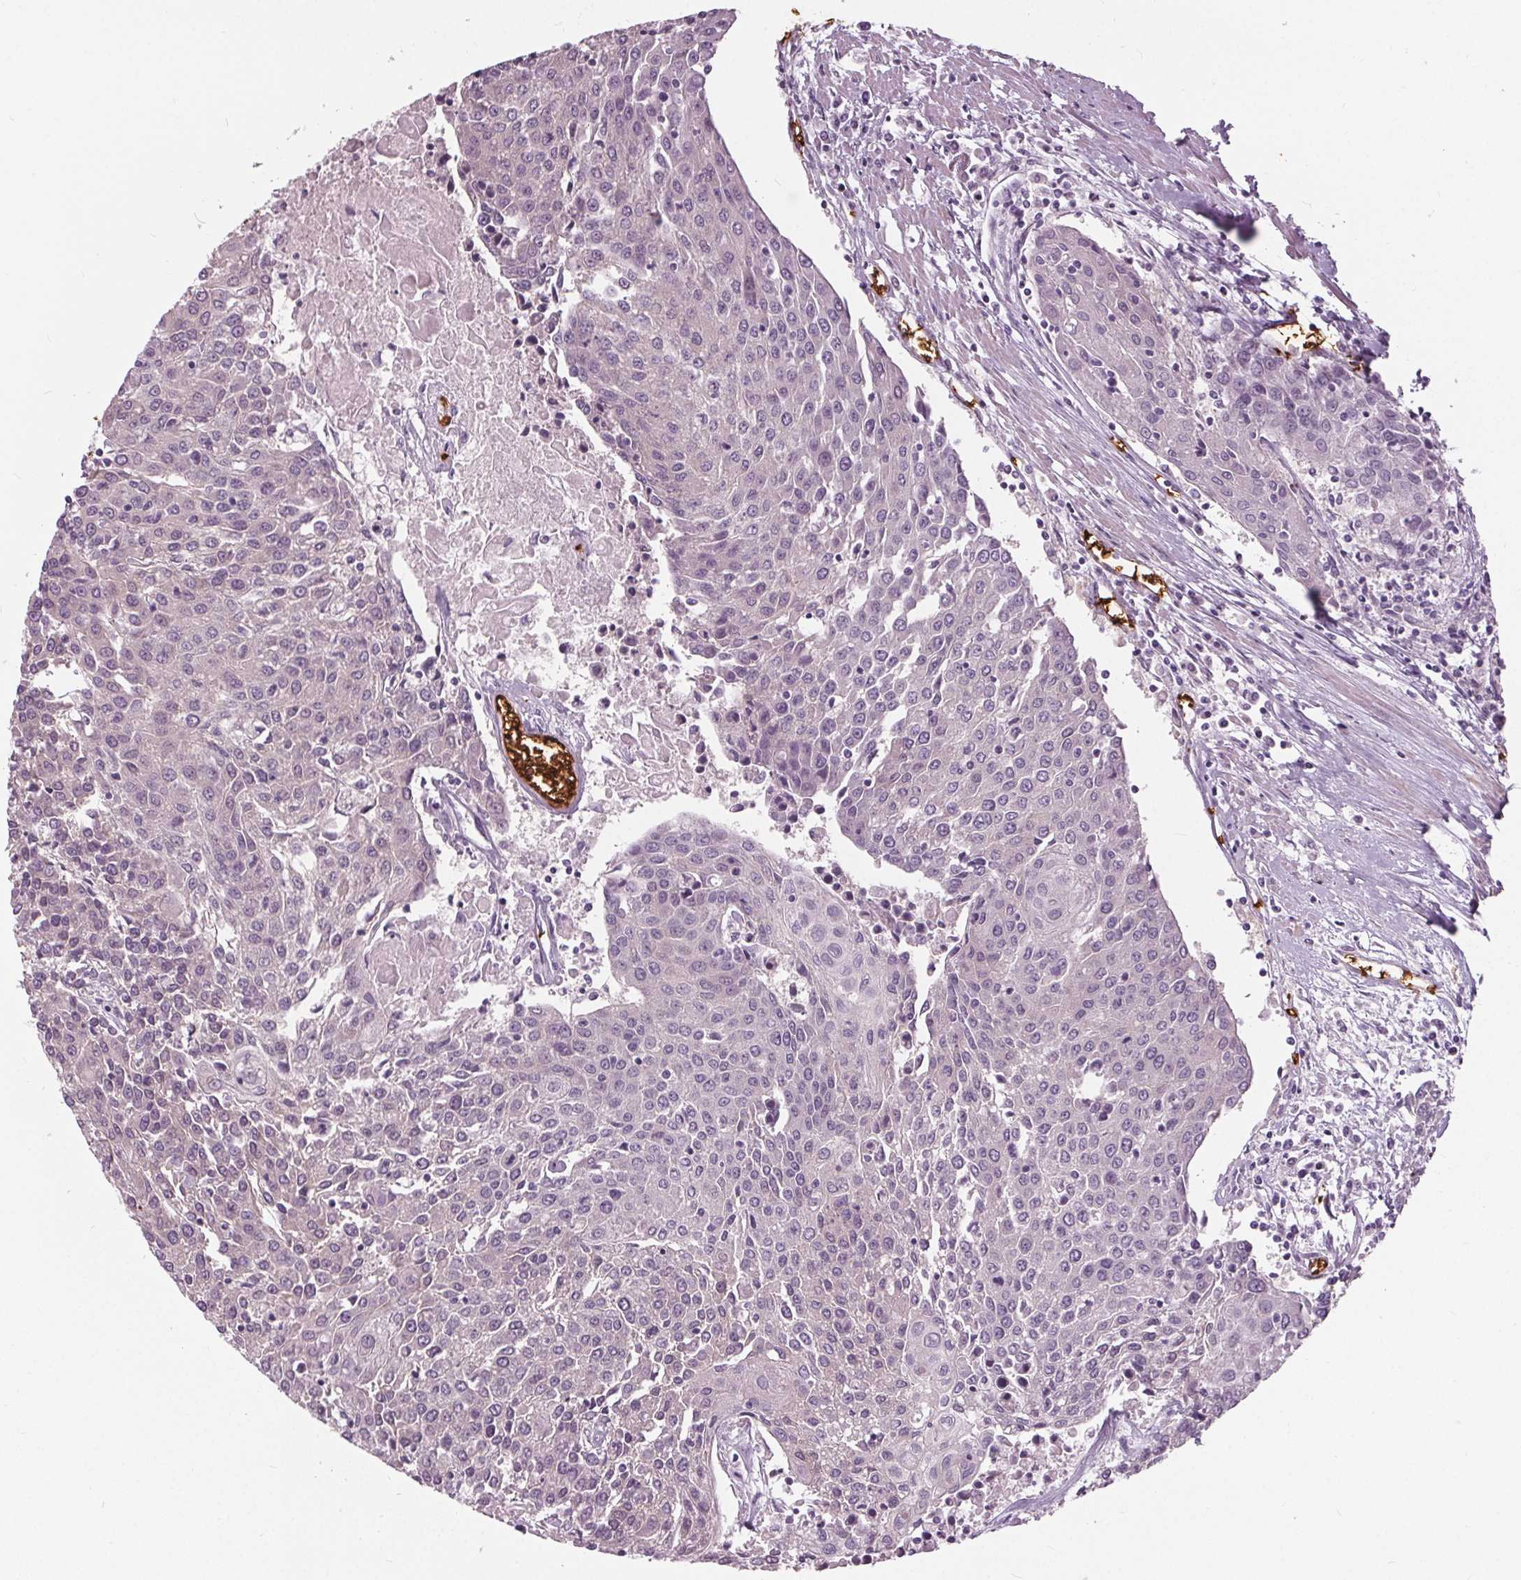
{"staining": {"intensity": "negative", "quantity": "none", "location": "none"}, "tissue": "urothelial cancer", "cell_type": "Tumor cells", "image_type": "cancer", "snomed": [{"axis": "morphology", "description": "Urothelial carcinoma, High grade"}, {"axis": "topography", "description": "Urinary bladder"}], "caption": "Tumor cells show no significant protein expression in urothelial cancer.", "gene": "SLC4A1", "patient": {"sex": "female", "age": 85}}